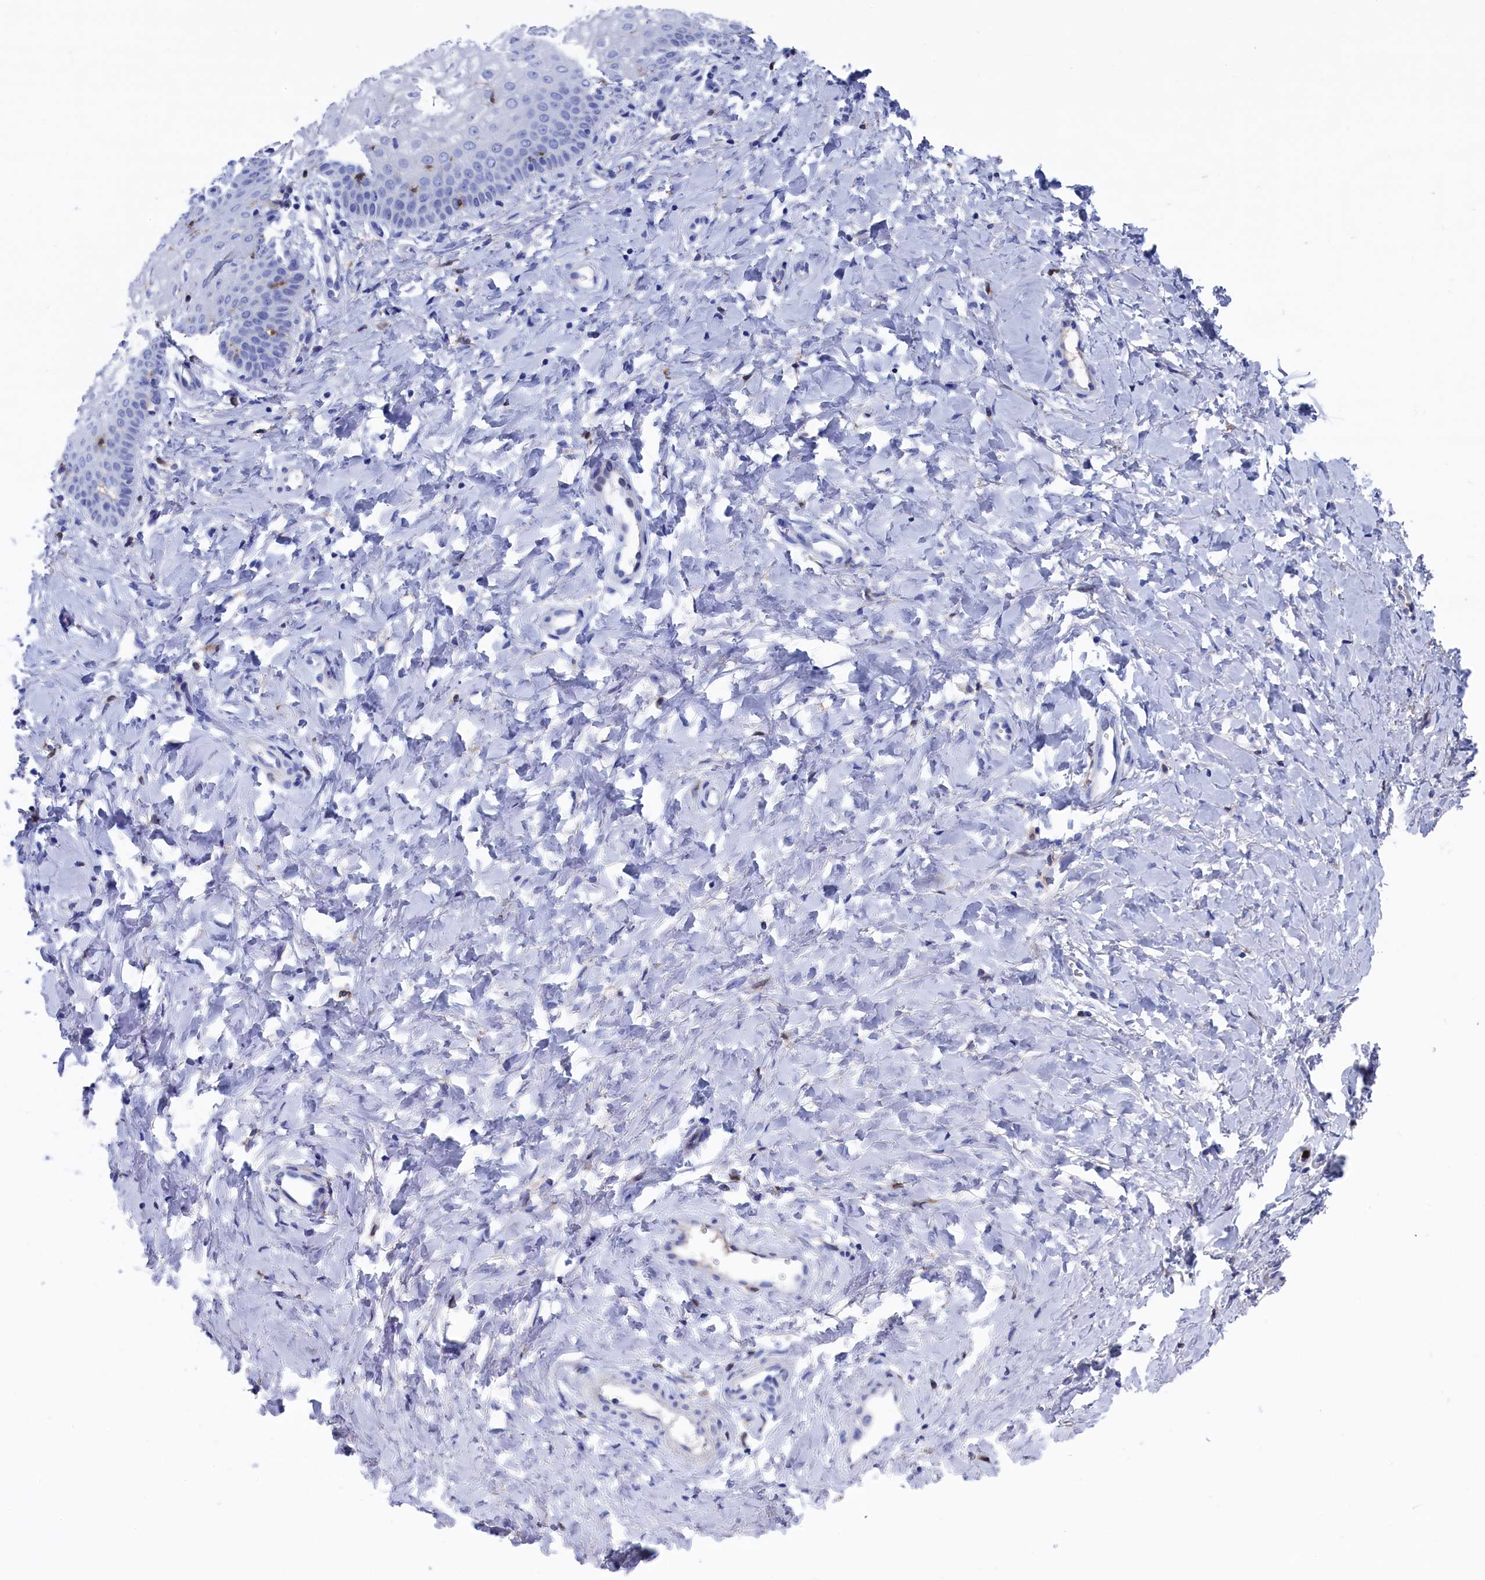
{"staining": {"intensity": "moderate", "quantity": "<25%", "location": "cytoplasmic/membranous"}, "tissue": "vagina", "cell_type": "Squamous epithelial cells", "image_type": "normal", "snomed": [{"axis": "morphology", "description": "Normal tissue, NOS"}, {"axis": "topography", "description": "Vagina"}], "caption": "Immunohistochemistry of benign human vagina reveals low levels of moderate cytoplasmic/membranous expression in approximately <25% of squamous epithelial cells.", "gene": "TYROBP", "patient": {"sex": "female", "age": 68}}